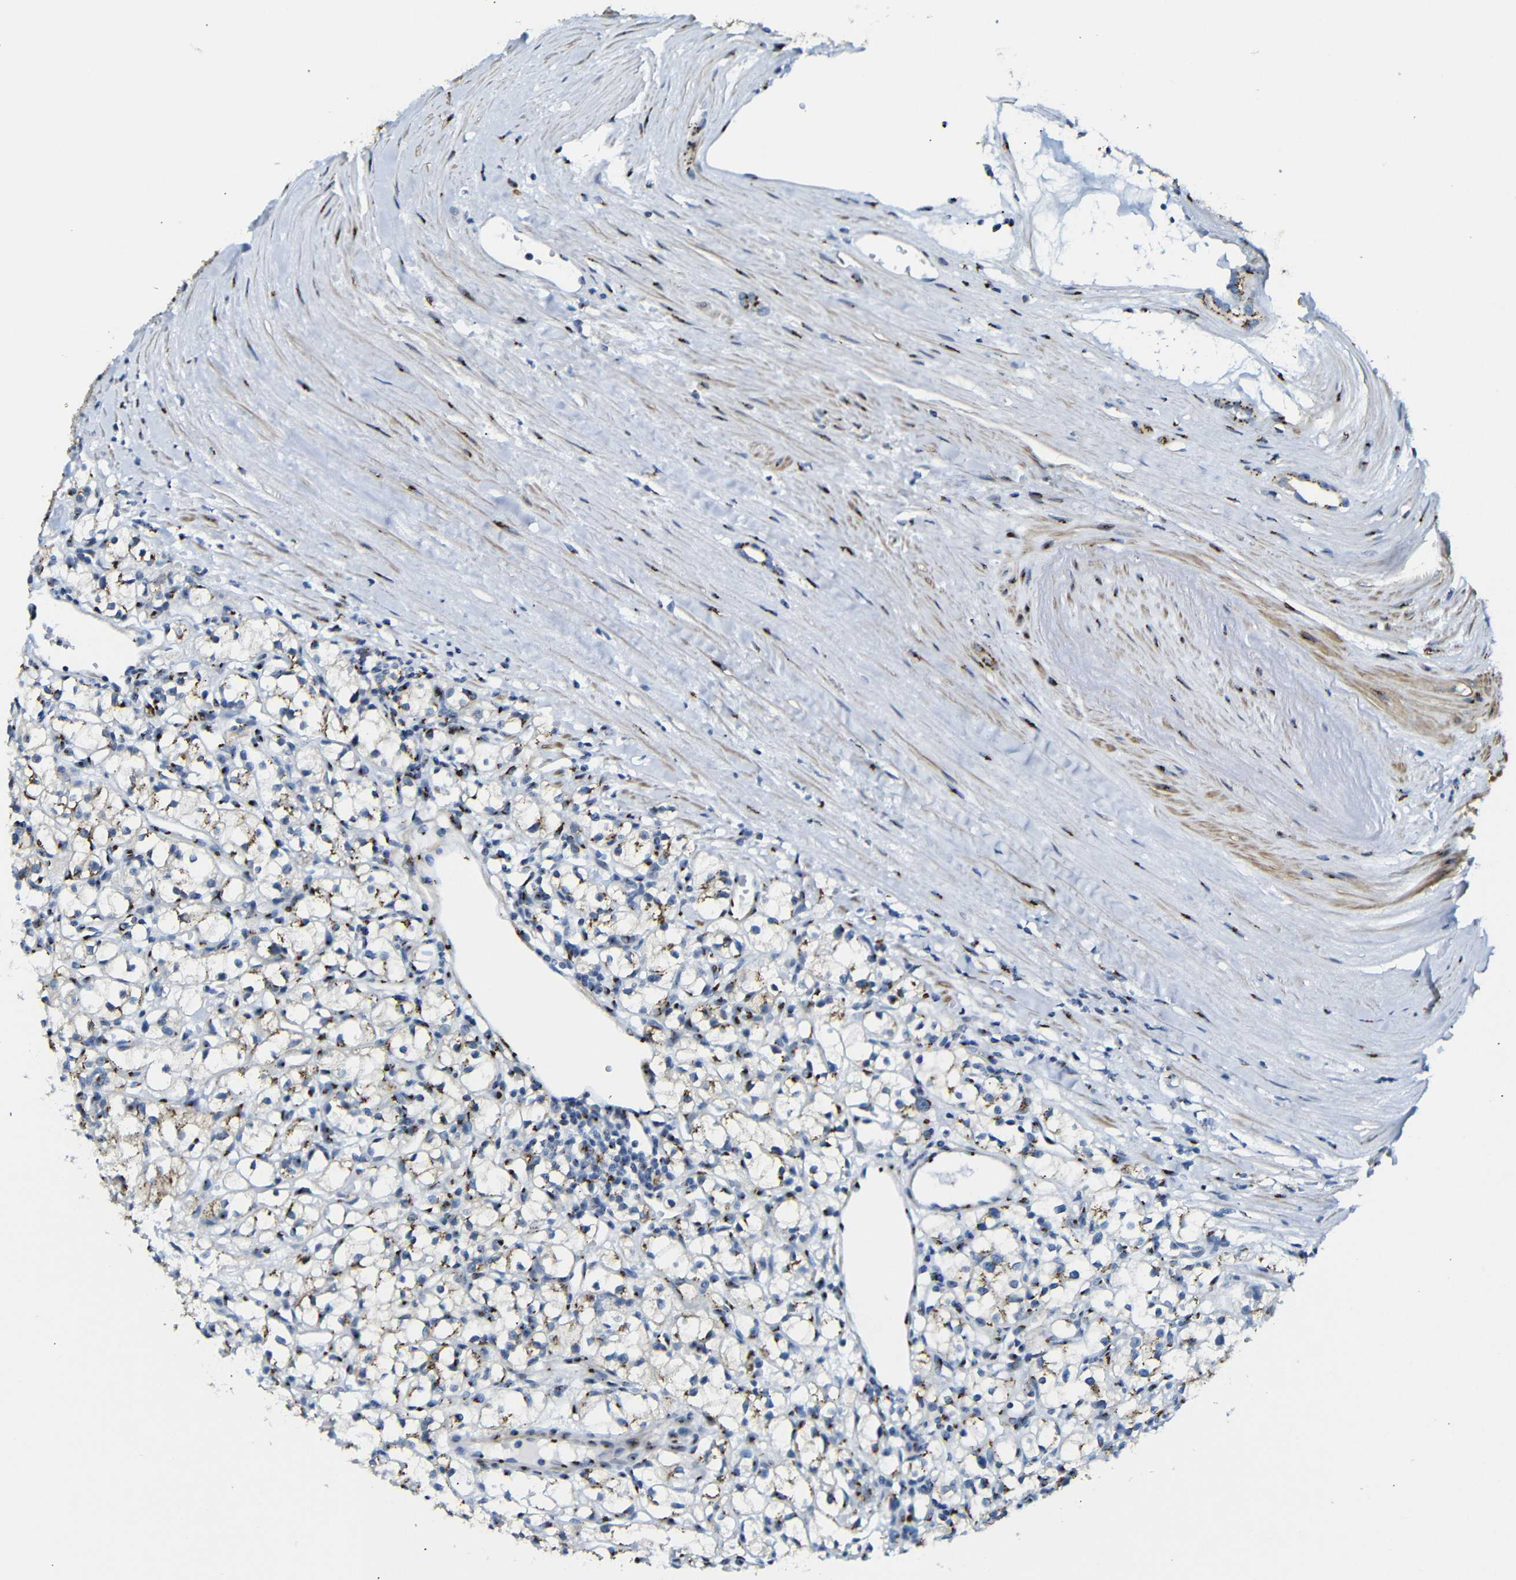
{"staining": {"intensity": "moderate", "quantity": ">75%", "location": "cytoplasmic/membranous"}, "tissue": "renal cancer", "cell_type": "Tumor cells", "image_type": "cancer", "snomed": [{"axis": "morphology", "description": "Adenocarcinoma, NOS"}, {"axis": "topography", "description": "Kidney"}], "caption": "Human renal cancer stained for a protein (brown) shows moderate cytoplasmic/membranous positive expression in about >75% of tumor cells.", "gene": "TGOLN2", "patient": {"sex": "male", "age": 56}}